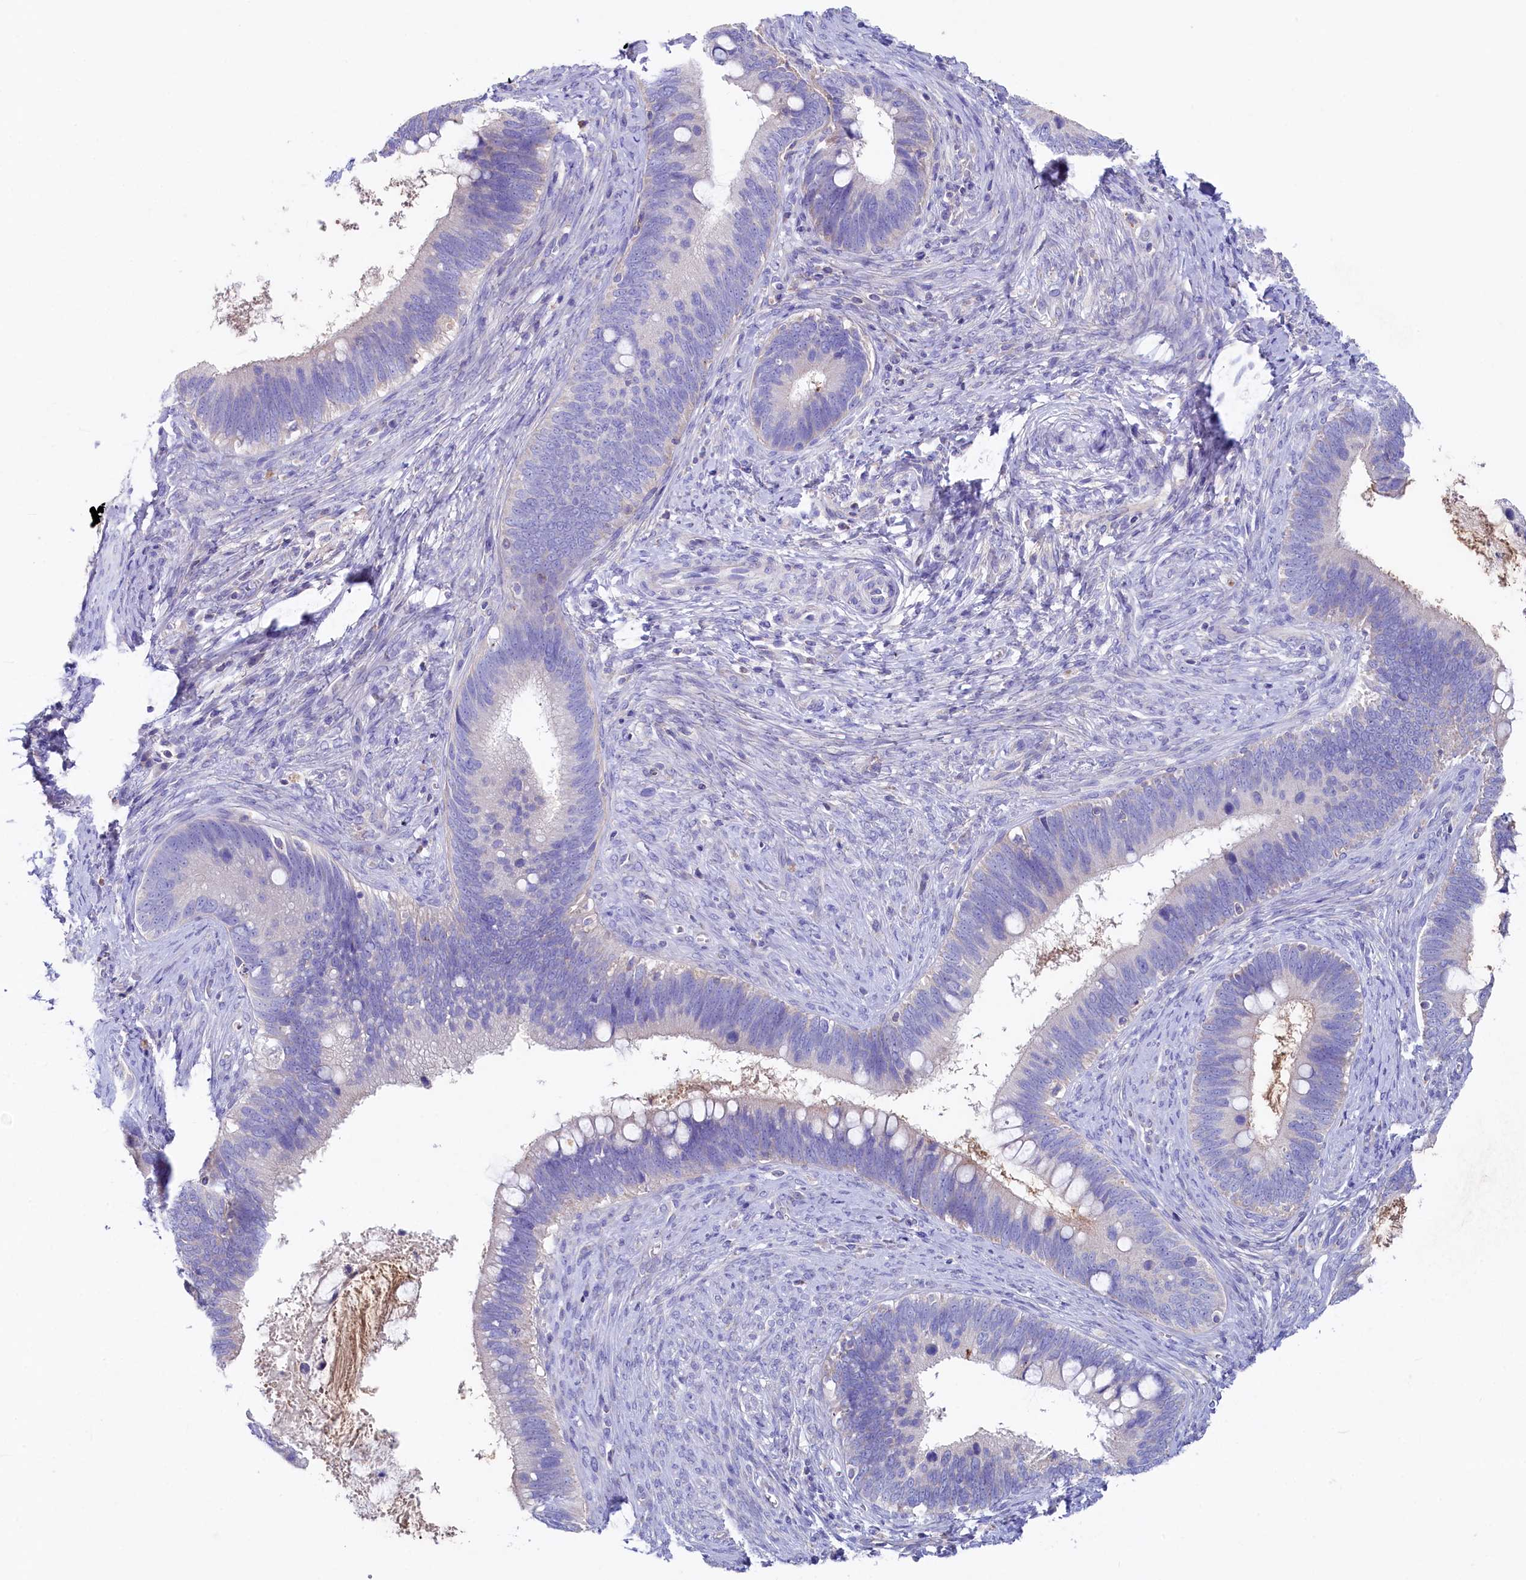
{"staining": {"intensity": "negative", "quantity": "none", "location": "none"}, "tissue": "cervical cancer", "cell_type": "Tumor cells", "image_type": "cancer", "snomed": [{"axis": "morphology", "description": "Adenocarcinoma, NOS"}, {"axis": "topography", "description": "Cervix"}], "caption": "The image shows no staining of tumor cells in cervical cancer. (DAB (3,3'-diaminobenzidine) IHC with hematoxylin counter stain).", "gene": "VPS26B", "patient": {"sex": "female", "age": 42}}